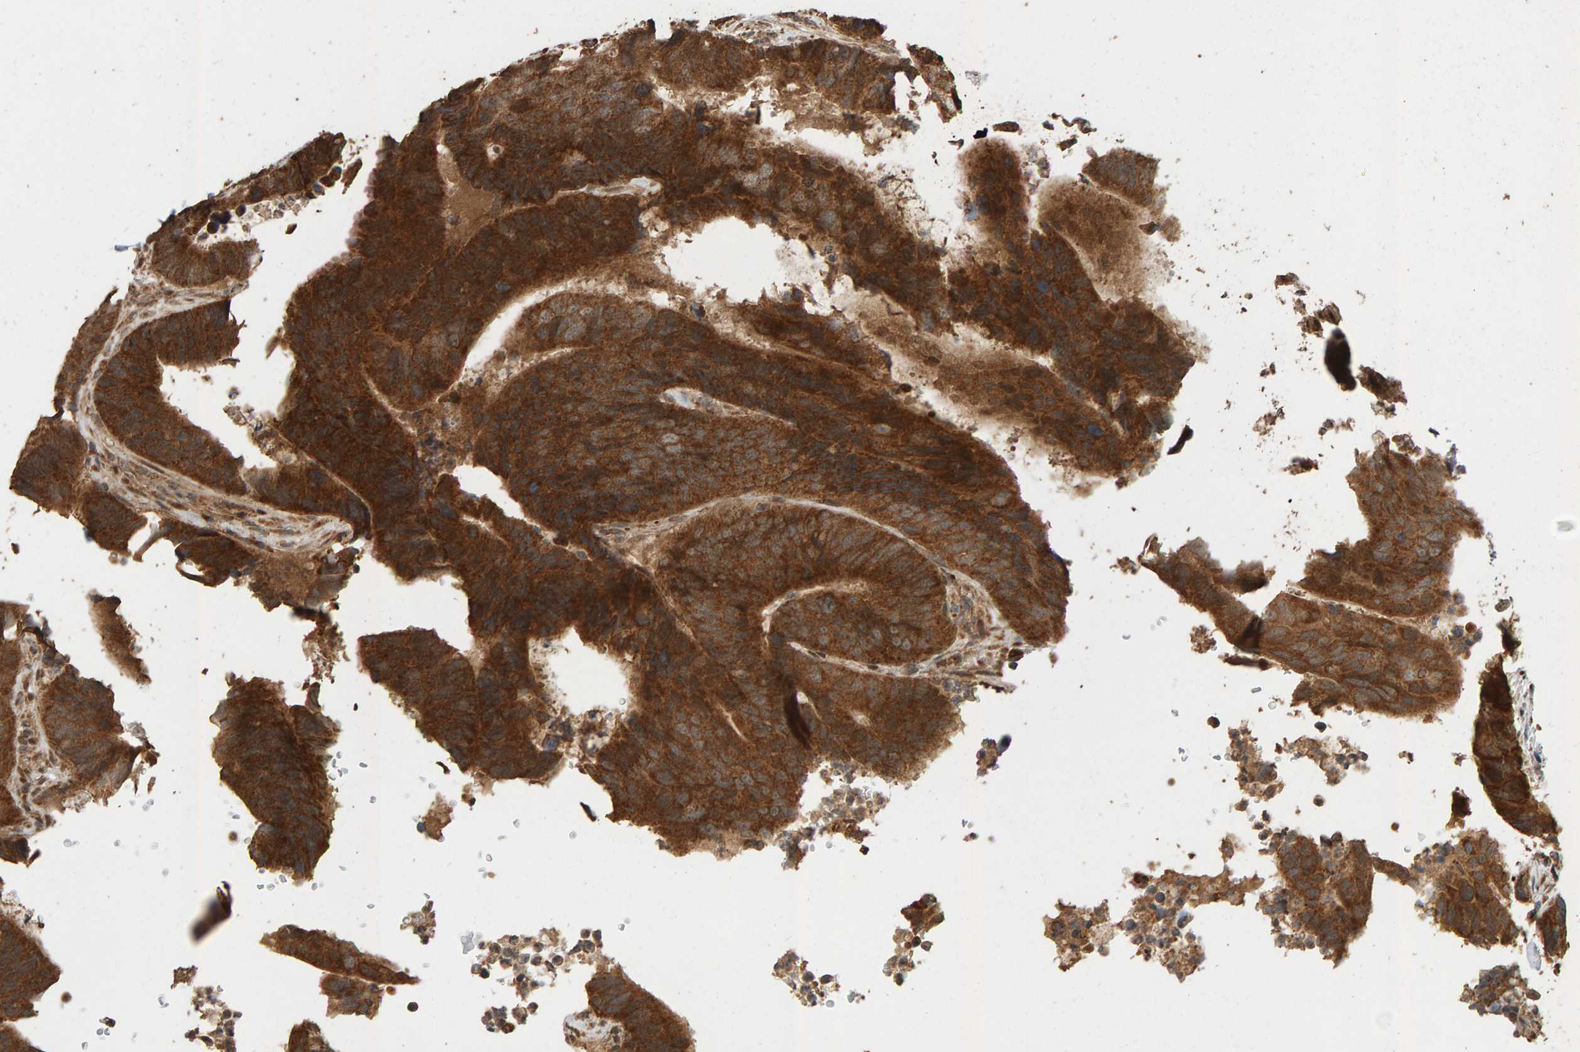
{"staining": {"intensity": "strong", "quantity": ">75%", "location": "cytoplasmic/membranous"}, "tissue": "colorectal cancer", "cell_type": "Tumor cells", "image_type": "cancer", "snomed": [{"axis": "morphology", "description": "Adenocarcinoma, NOS"}, {"axis": "topography", "description": "Colon"}], "caption": "Strong cytoplasmic/membranous staining for a protein is identified in about >75% of tumor cells of colorectal cancer (adenocarcinoma) using immunohistochemistry.", "gene": "GSTK1", "patient": {"sex": "male", "age": 56}}